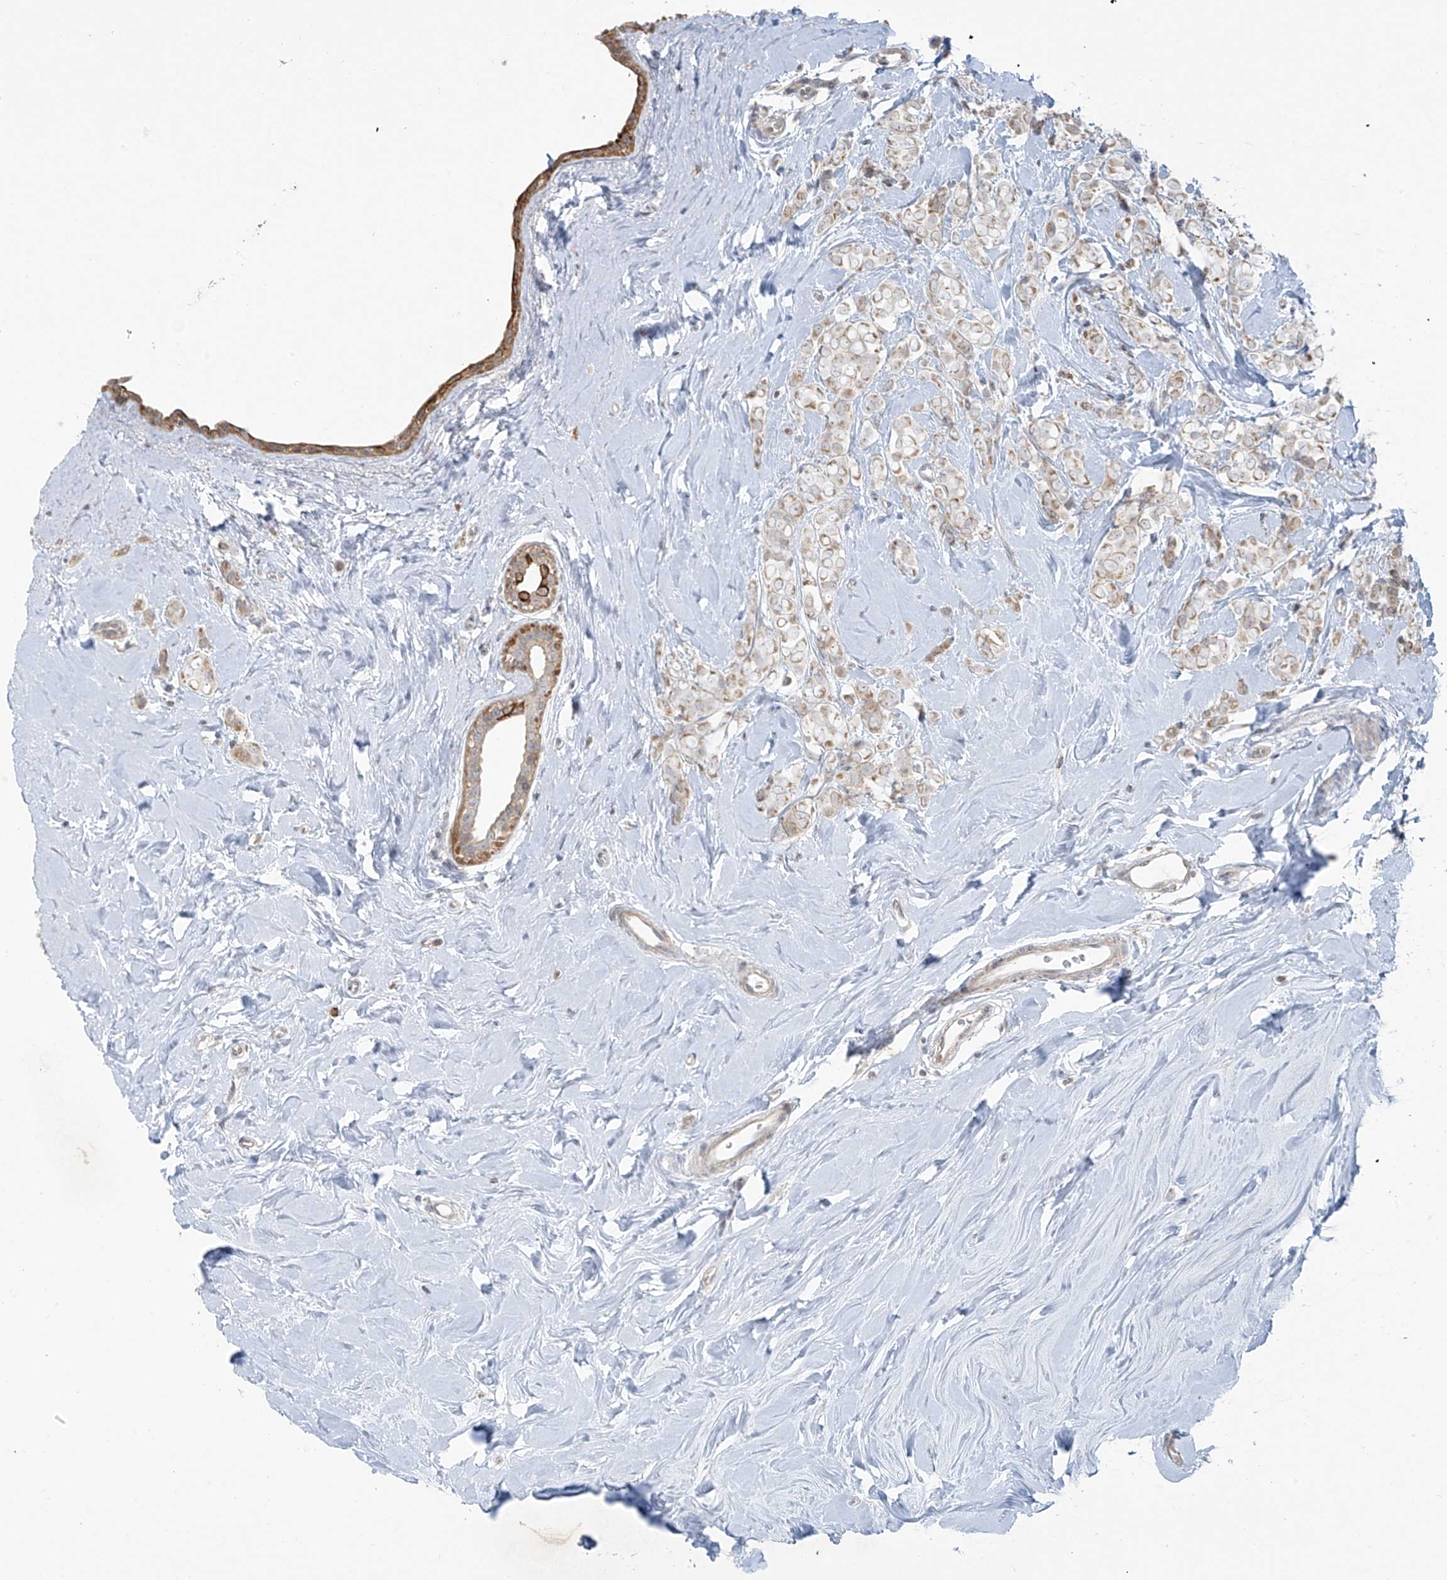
{"staining": {"intensity": "weak", "quantity": "25%-75%", "location": "cytoplasmic/membranous"}, "tissue": "breast cancer", "cell_type": "Tumor cells", "image_type": "cancer", "snomed": [{"axis": "morphology", "description": "Lobular carcinoma"}, {"axis": "topography", "description": "Breast"}], "caption": "A photomicrograph of human breast cancer (lobular carcinoma) stained for a protein demonstrates weak cytoplasmic/membranous brown staining in tumor cells. Nuclei are stained in blue.", "gene": "HDDC2", "patient": {"sex": "female", "age": 47}}